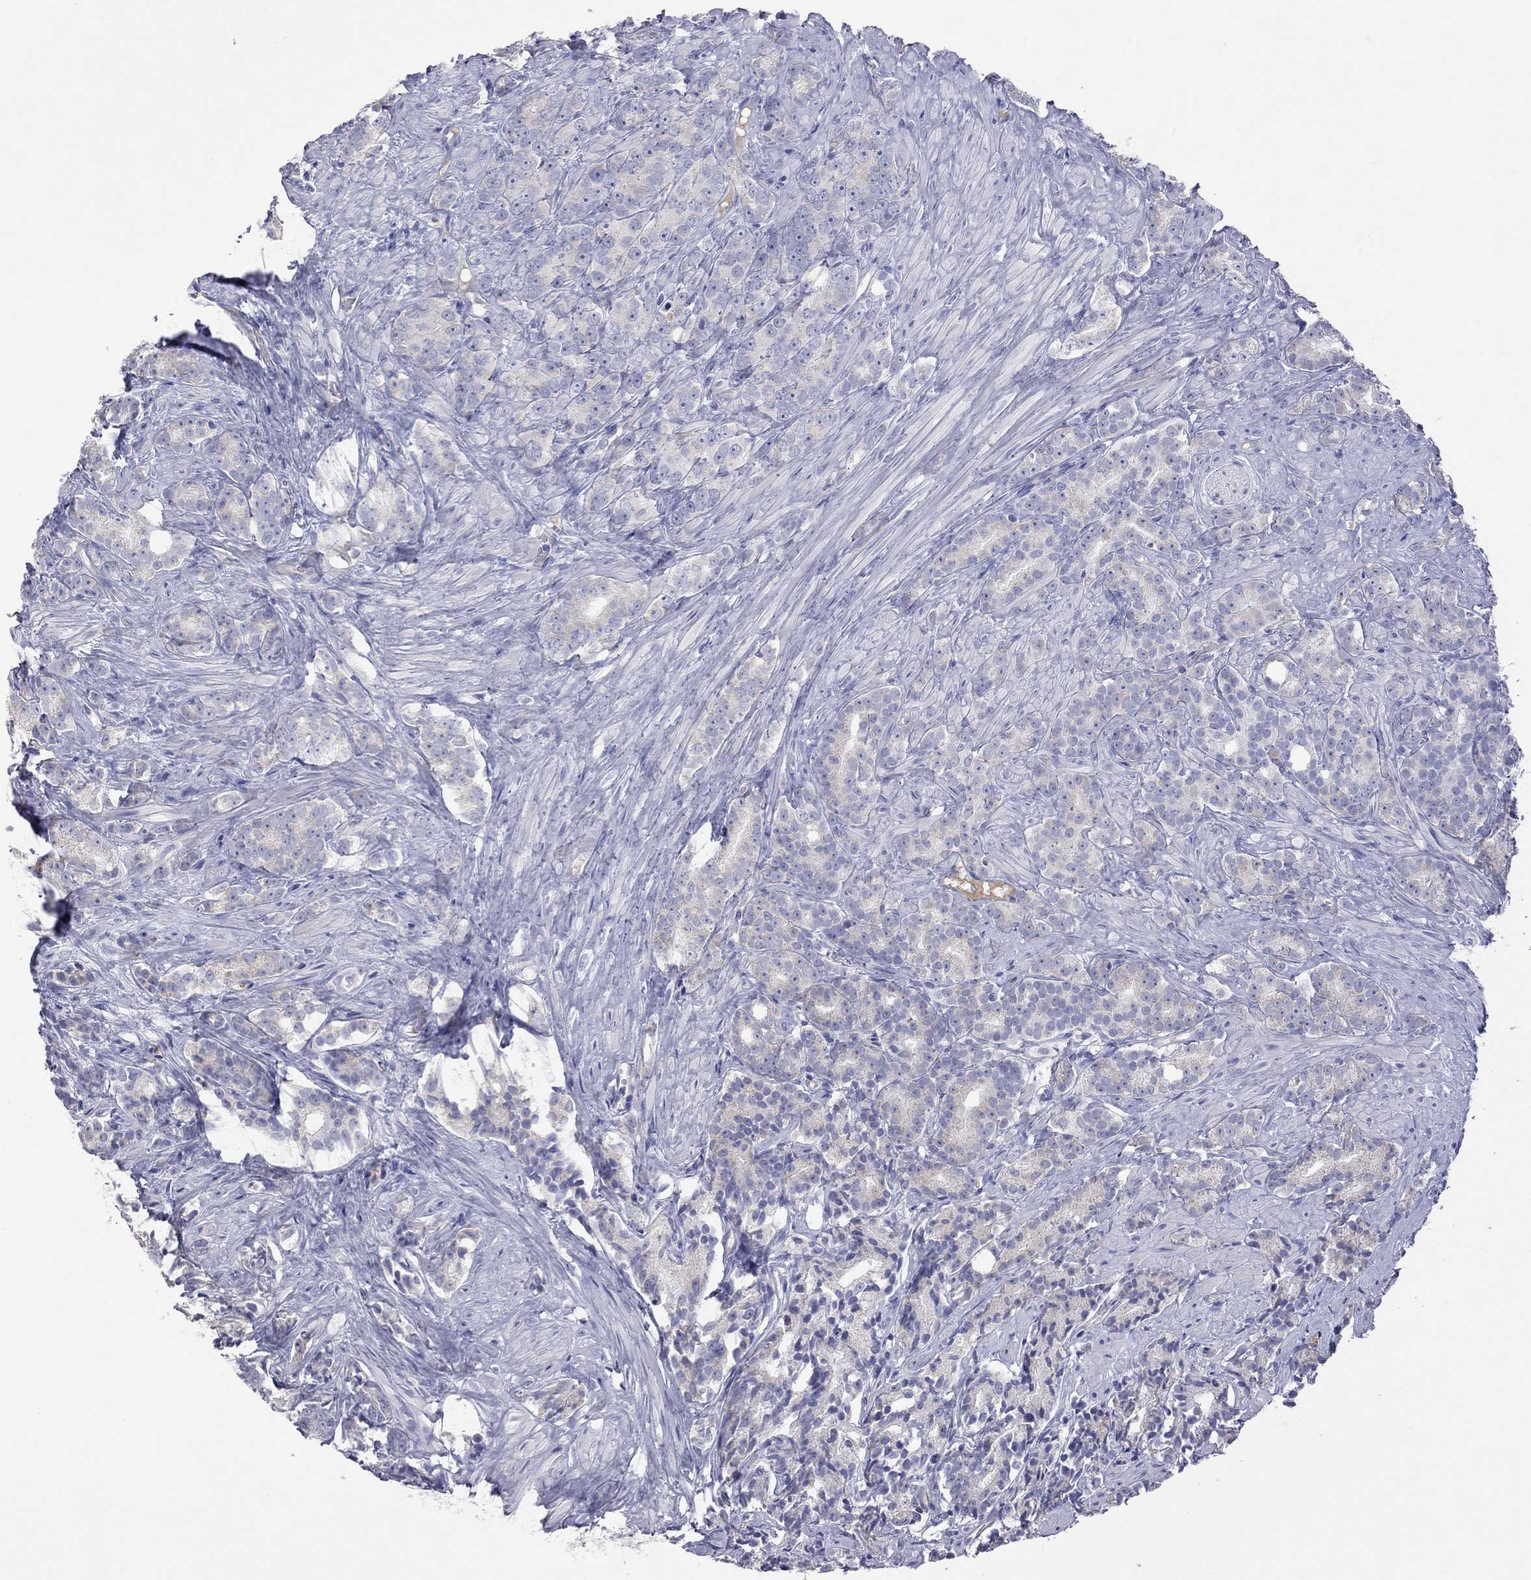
{"staining": {"intensity": "negative", "quantity": "none", "location": "none"}, "tissue": "prostate cancer", "cell_type": "Tumor cells", "image_type": "cancer", "snomed": [{"axis": "morphology", "description": "Adenocarcinoma, High grade"}, {"axis": "topography", "description": "Prostate"}], "caption": "IHC photomicrograph of prostate cancer (high-grade adenocarcinoma) stained for a protein (brown), which reveals no expression in tumor cells. The staining is performed using DAB (3,3'-diaminobenzidine) brown chromogen with nuclei counter-stained in using hematoxylin.", "gene": "KCND2", "patient": {"sex": "male", "age": 90}}